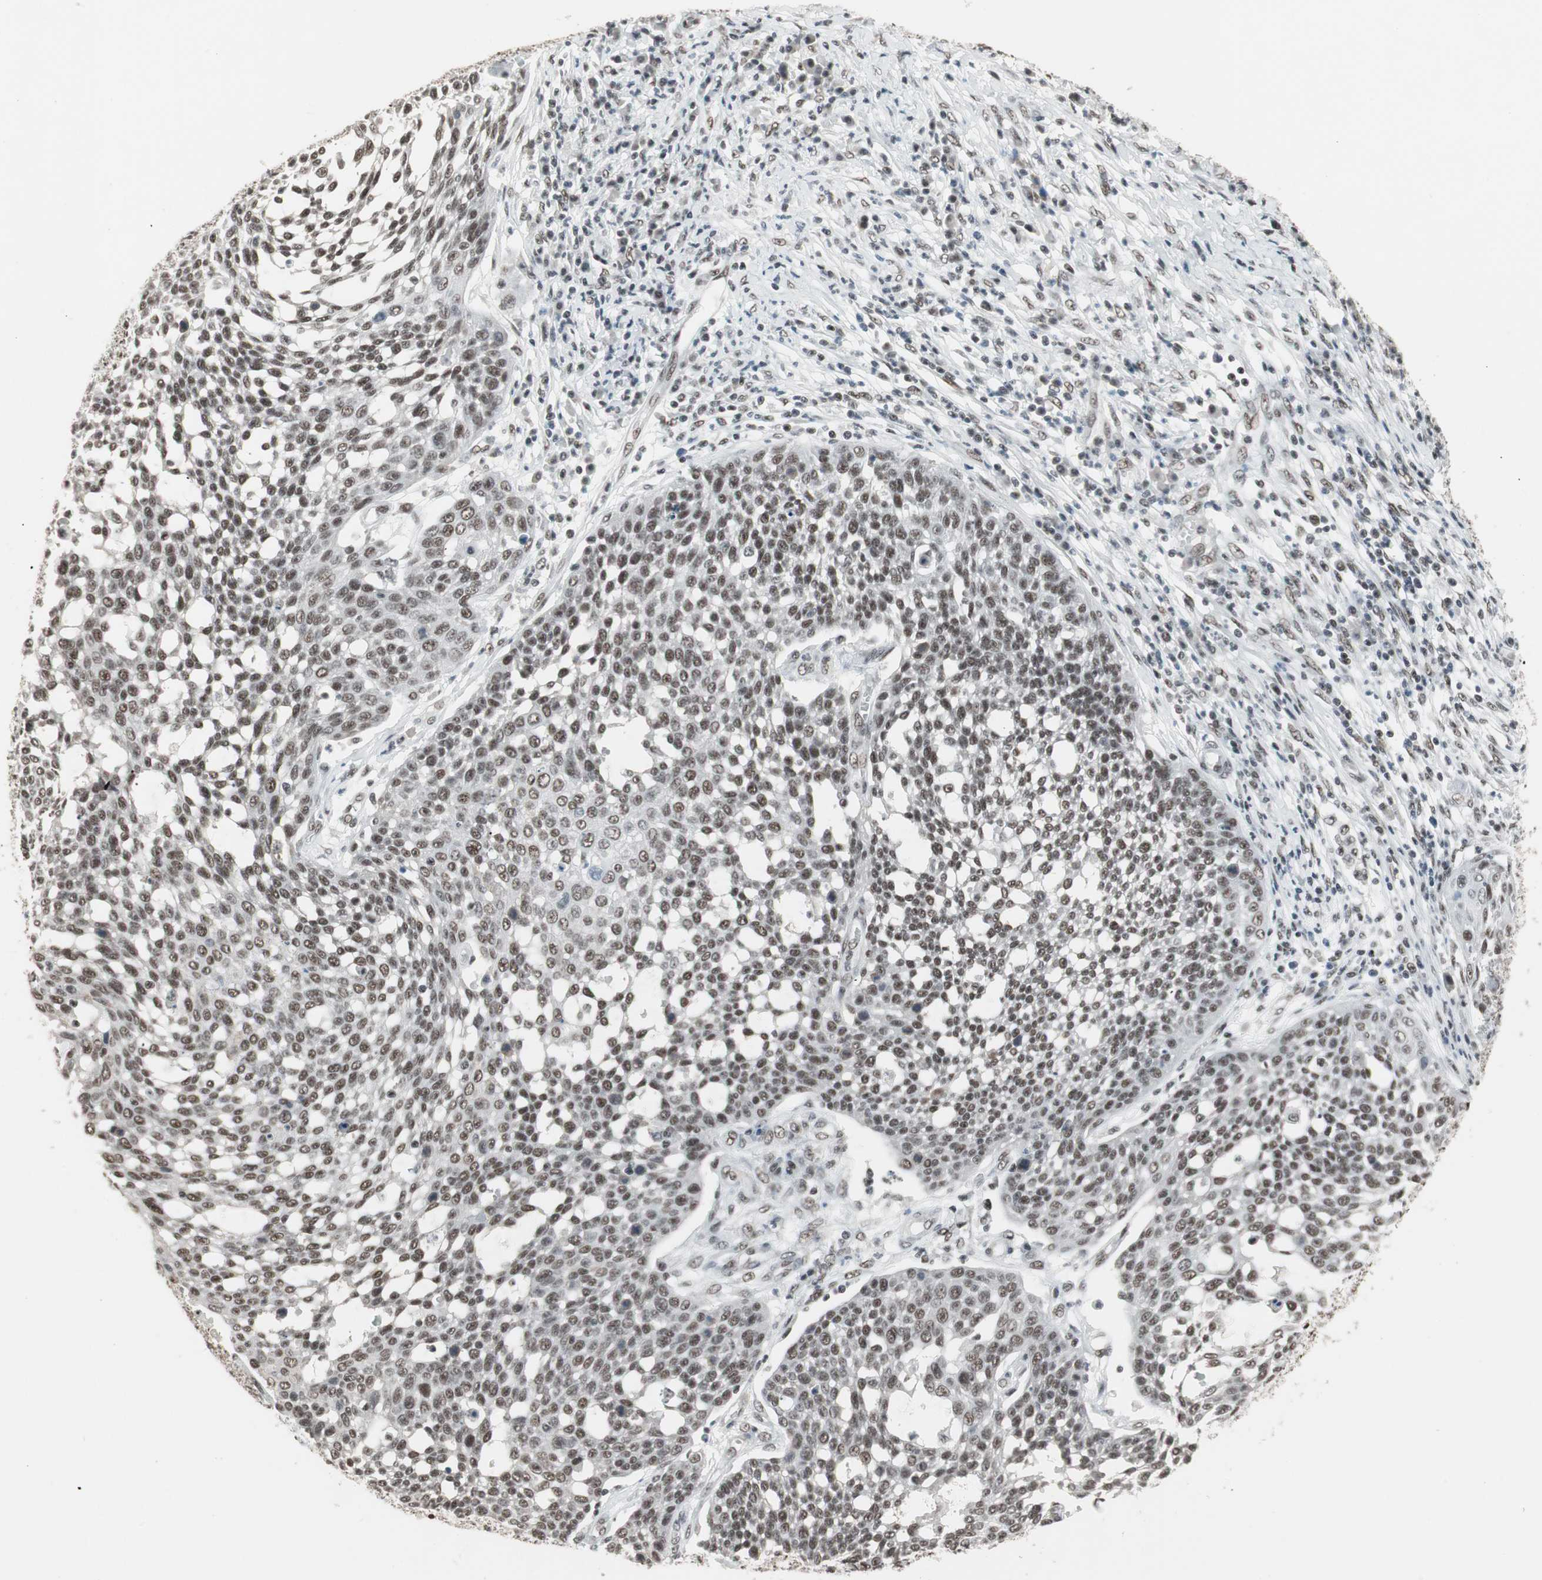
{"staining": {"intensity": "strong", "quantity": ">75%", "location": "nuclear"}, "tissue": "cervical cancer", "cell_type": "Tumor cells", "image_type": "cancer", "snomed": [{"axis": "morphology", "description": "Squamous cell carcinoma, NOS"}, {"axis": "topography", "description": "Cervix"}], "caption": "Tumor cells demonstrate high levels of strong nuclear expression in about >75% of cells in cervical squamous cell carcinoma.", "gene": "RTF1", "patient": {"sex": "female", "age": 34}}